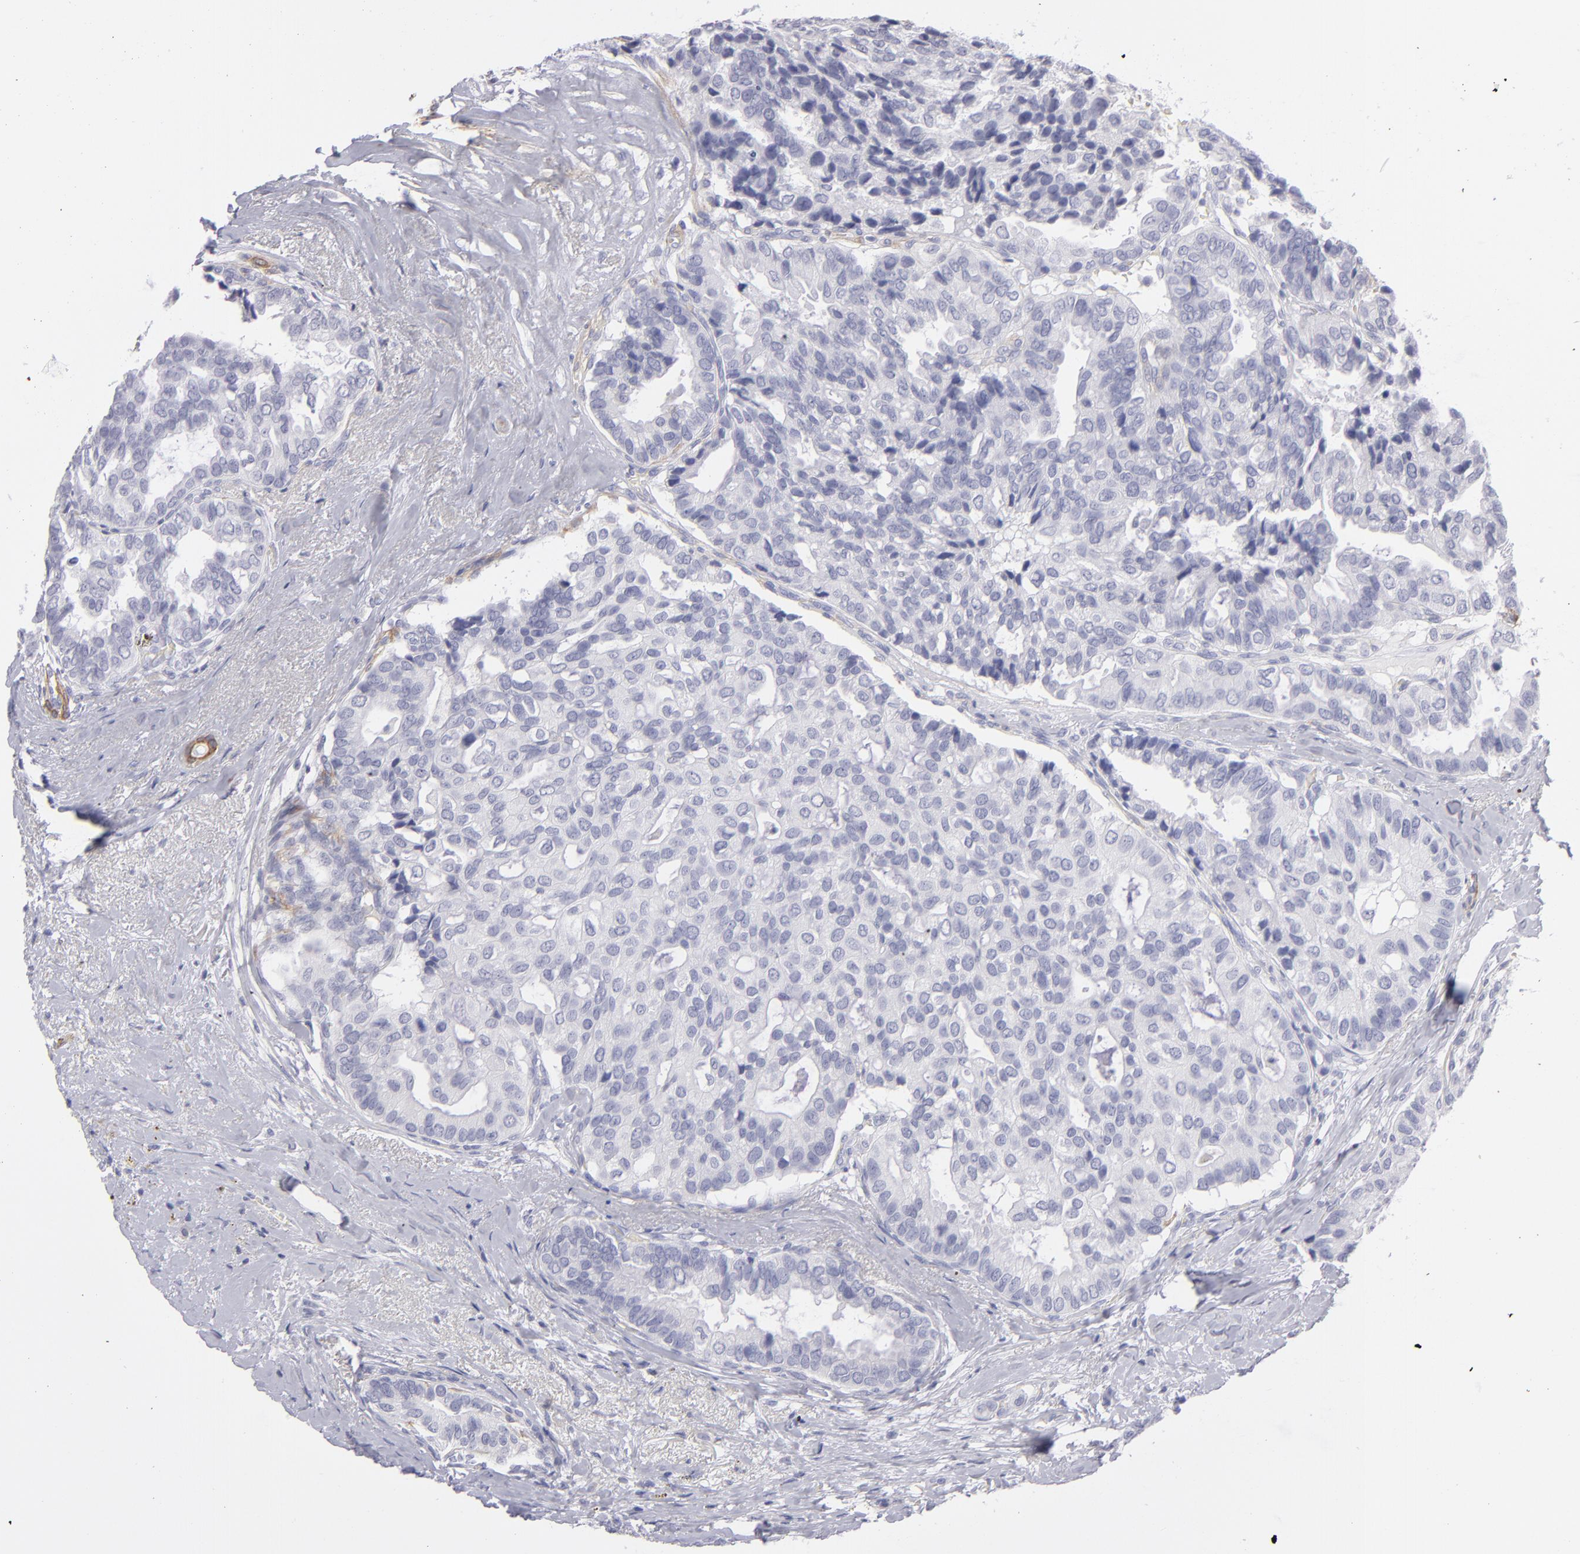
{"staining": {"intensity": "negative", "quantity": "none", "location": "none"}, "tissue": "breast cancer", "cell_type": "Tumor cells", "image_type": "cancer", "snomed": [{"axis": "morphology", "description": "Duct carcinoma"}, {"axis": "topography", "description": "Breast"}], "caption": "Breast cancer was stained to show a protein in brown. There is no significant staining in tumor cells. Brightfield microscopy of immunohistochemistry stained with DAB (brown) and hematoxylin (blue), captured at high magnification.", "gene": "MYH11", "patient": {"sex": "female", "age": 69}}